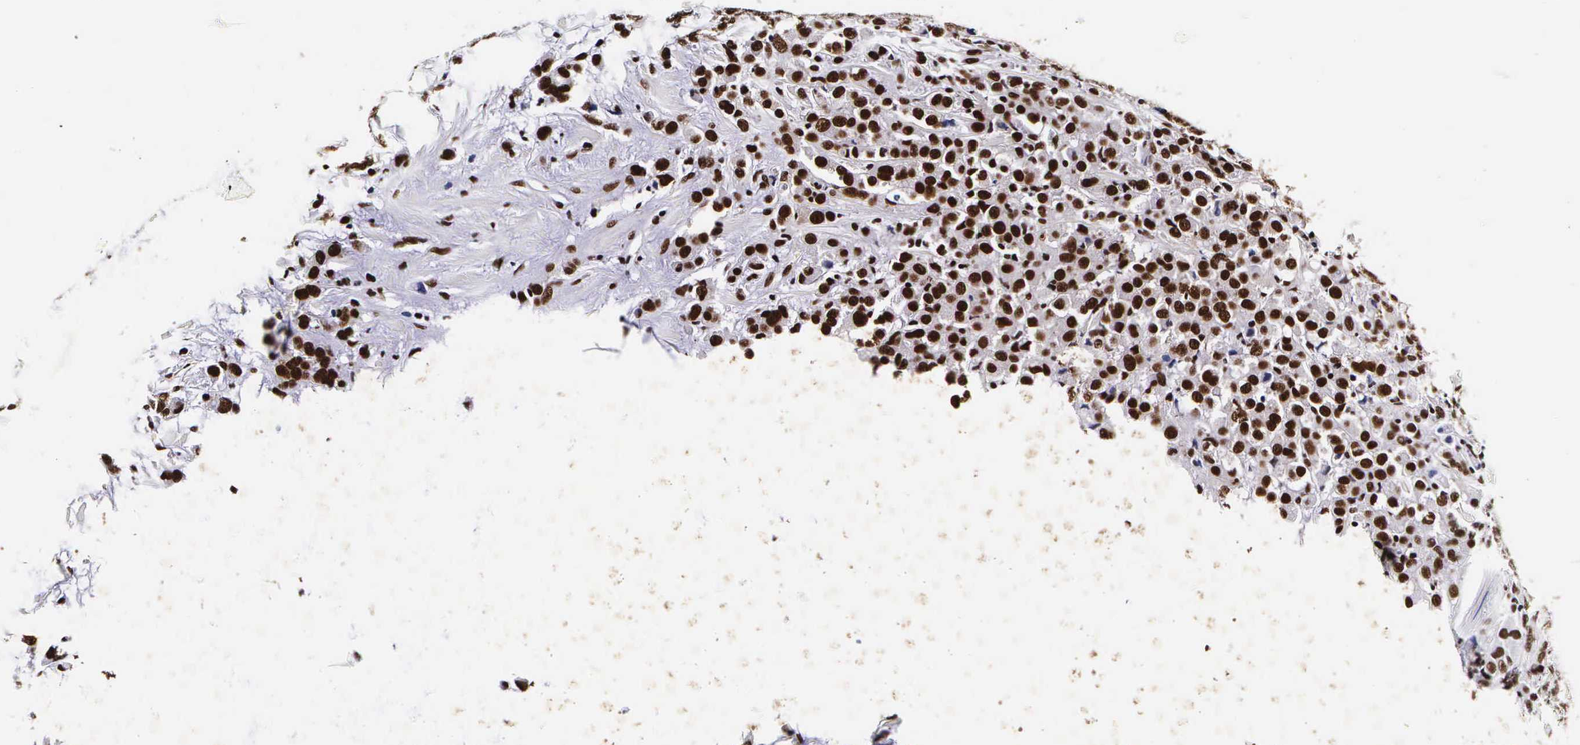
{"staining": {"intensity": "strong", "quantity": ">75%", "location": "nuclear"}, "tissue": "breast cancer", "cell_type": "Tumor cells", "image_type": "cancer", "snomed": [{"axis": "morphology", "description": "Lobular carcinoma"}, {"axis": "topography", "description": "Breast"}], "caption": "This is a histology image of immunohistochemistry staining of lobular carcinoma (breast), which shows strong positivity in the nuclear of tumor cells.", "gene": "PABPN1", "patient": {"sex": "female", "age": 57}}